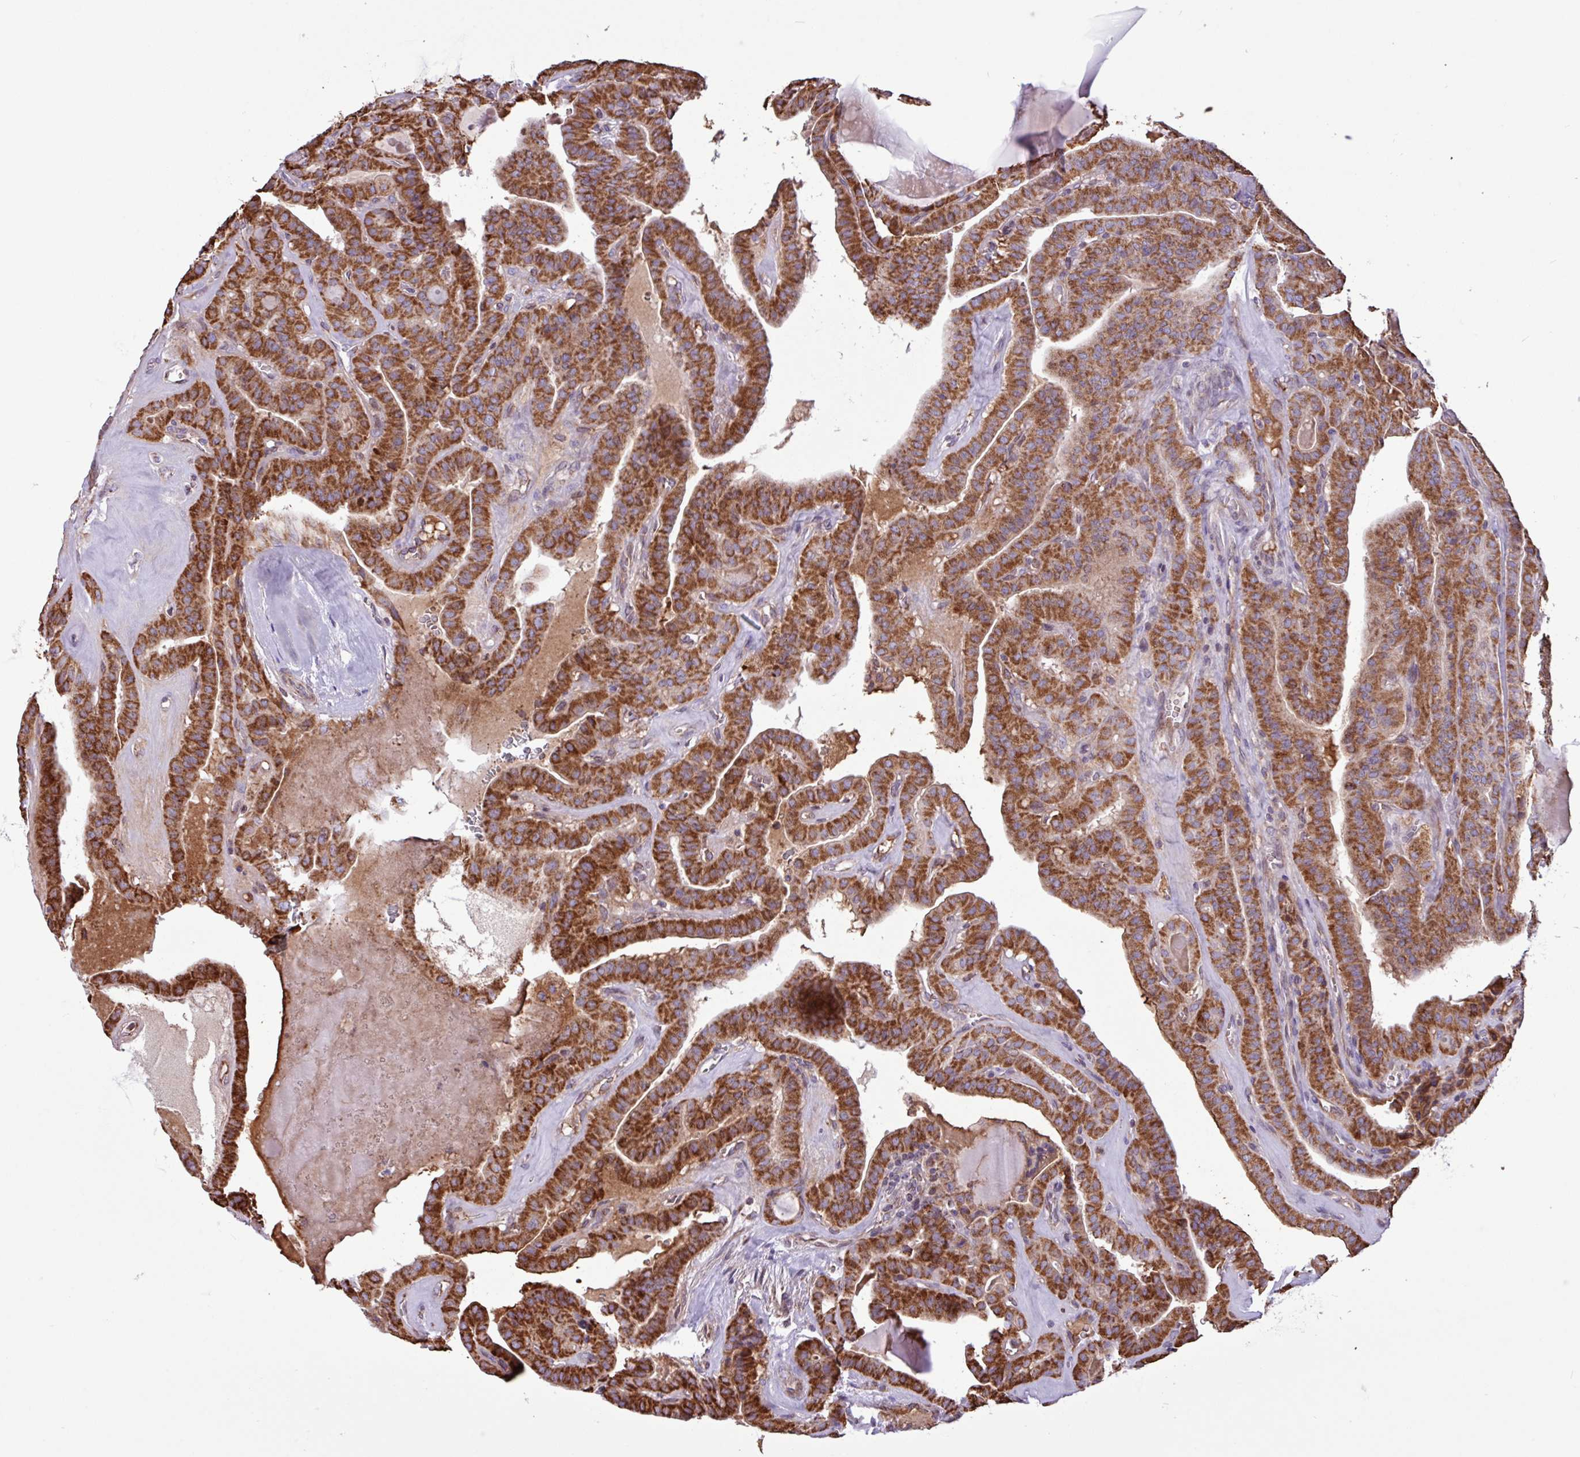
{"staining": {"intensity": "moderate", "quantity": ">75%", "location": "cytoplasmic/membranous"}, "tissue": "thyroid cancer", "cell_type": "Tumor cells", "image_type": "cancer", "snomed": [{"axis": "morphology", "description": "Papillary adenocarcinoma, NOS"}, {"axis": "topography", "description": "Thyroid gland"}], "caption": "A photomicrograph of human thyroid cancer stained for a protein demonstrates moderate cytoplasmic/membranous brown staining in tumor cells.", "gene": "RTL3", "patient": {"sex": "male", "age": 52}}